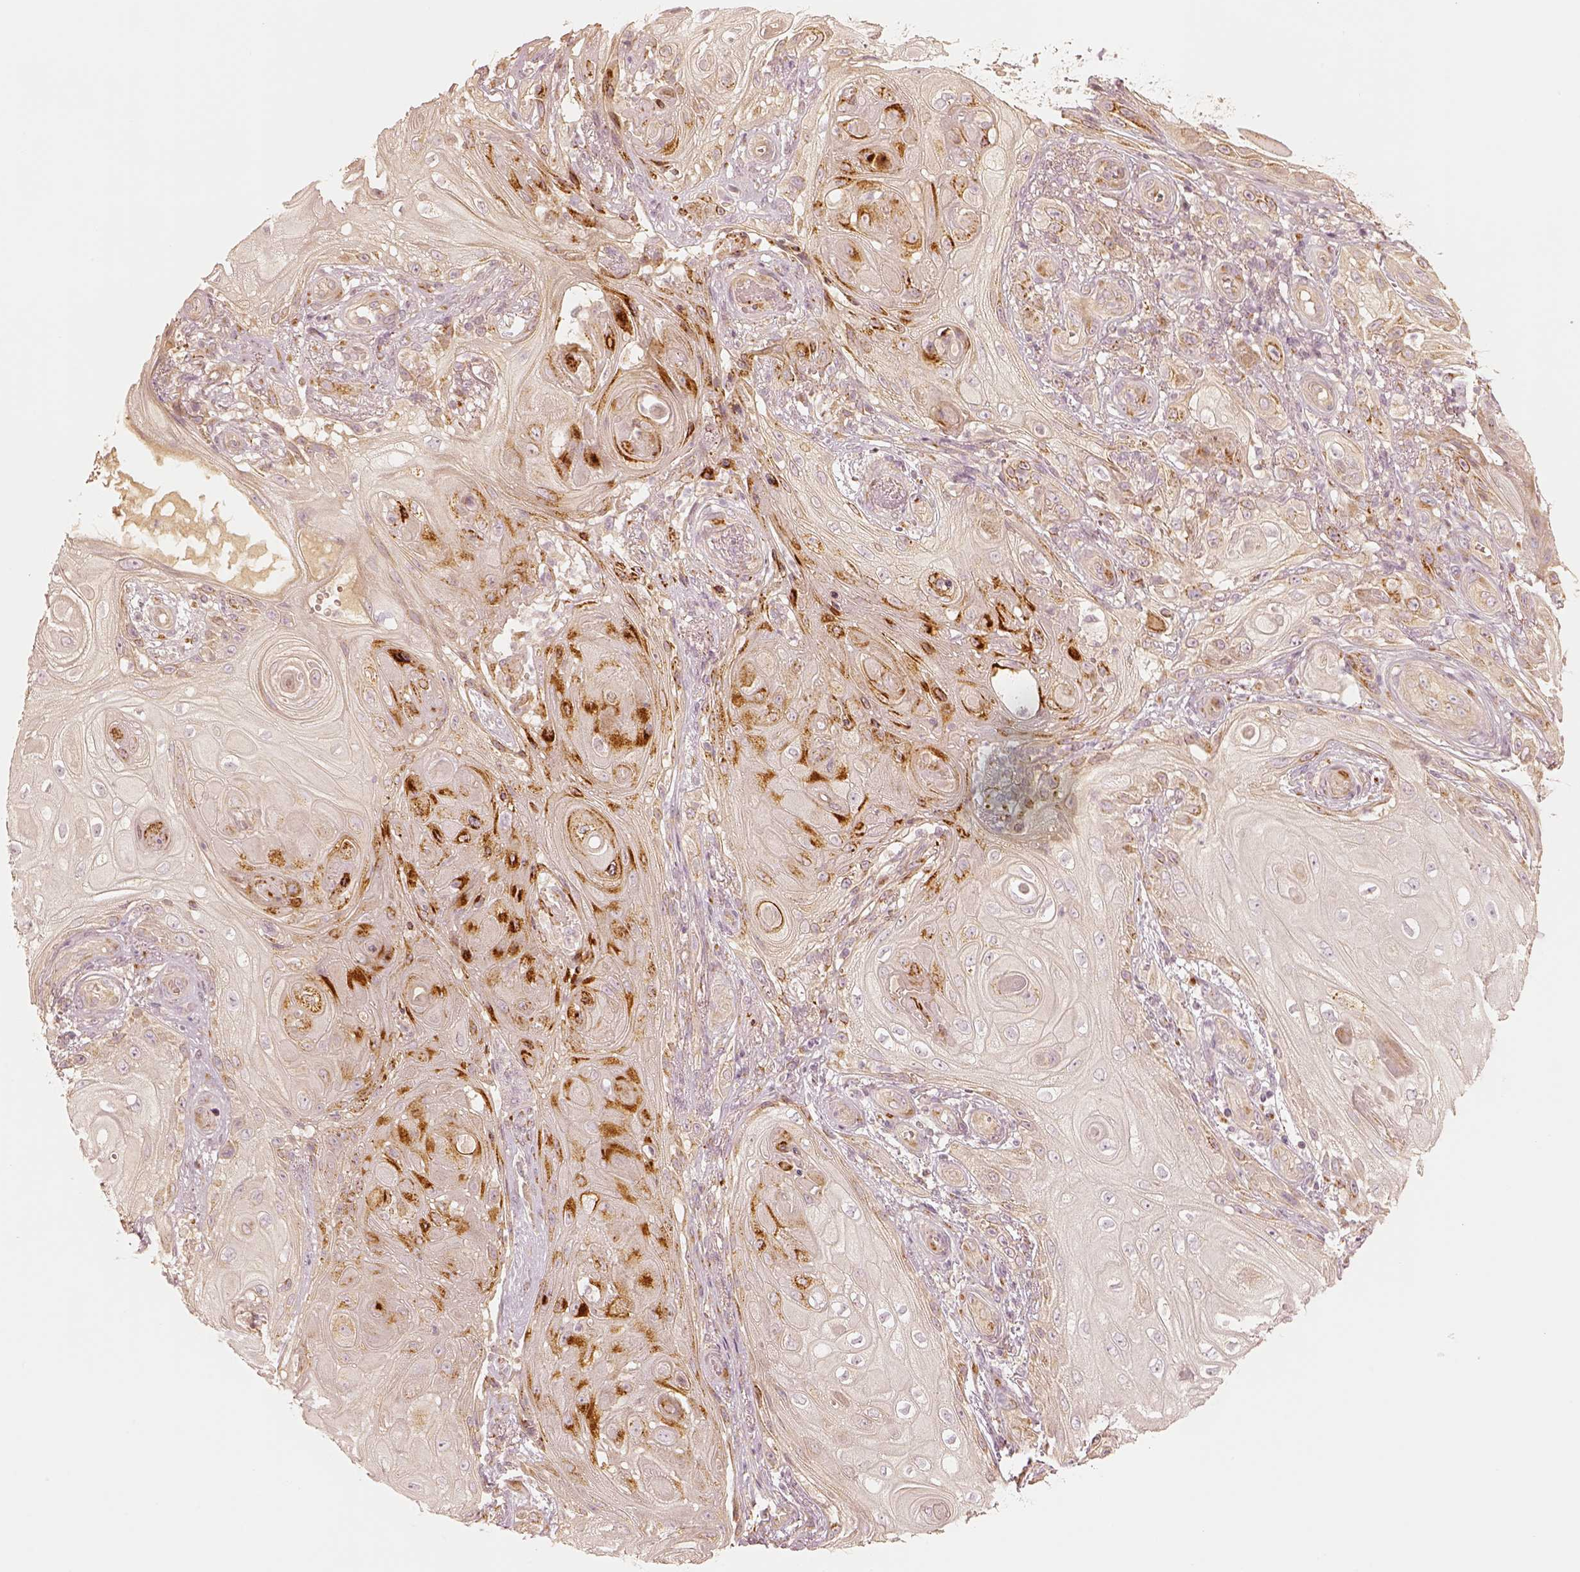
{"staining": {"intensity": "weak", "quantity": "25%-75%", "location": "cytoplasmic/membranous"}, "tissue": "skin cancer", "cell_type": "Tumor cells", "image_type": "cancer", "snomed": [{"axis": "morphology", "description": "Squamous cell carcinoma, NOS"}, {"axis": "topography", "description": "Skin"}], "caption": "Protein expression analysis of human skin squamous cell carcinoma reveals weak cytoplasmic/membranous staining in approximately 25%-75% of tumor cells.", "gene": "GORASP2", "patient": {"sex": "male", "age": 62}}